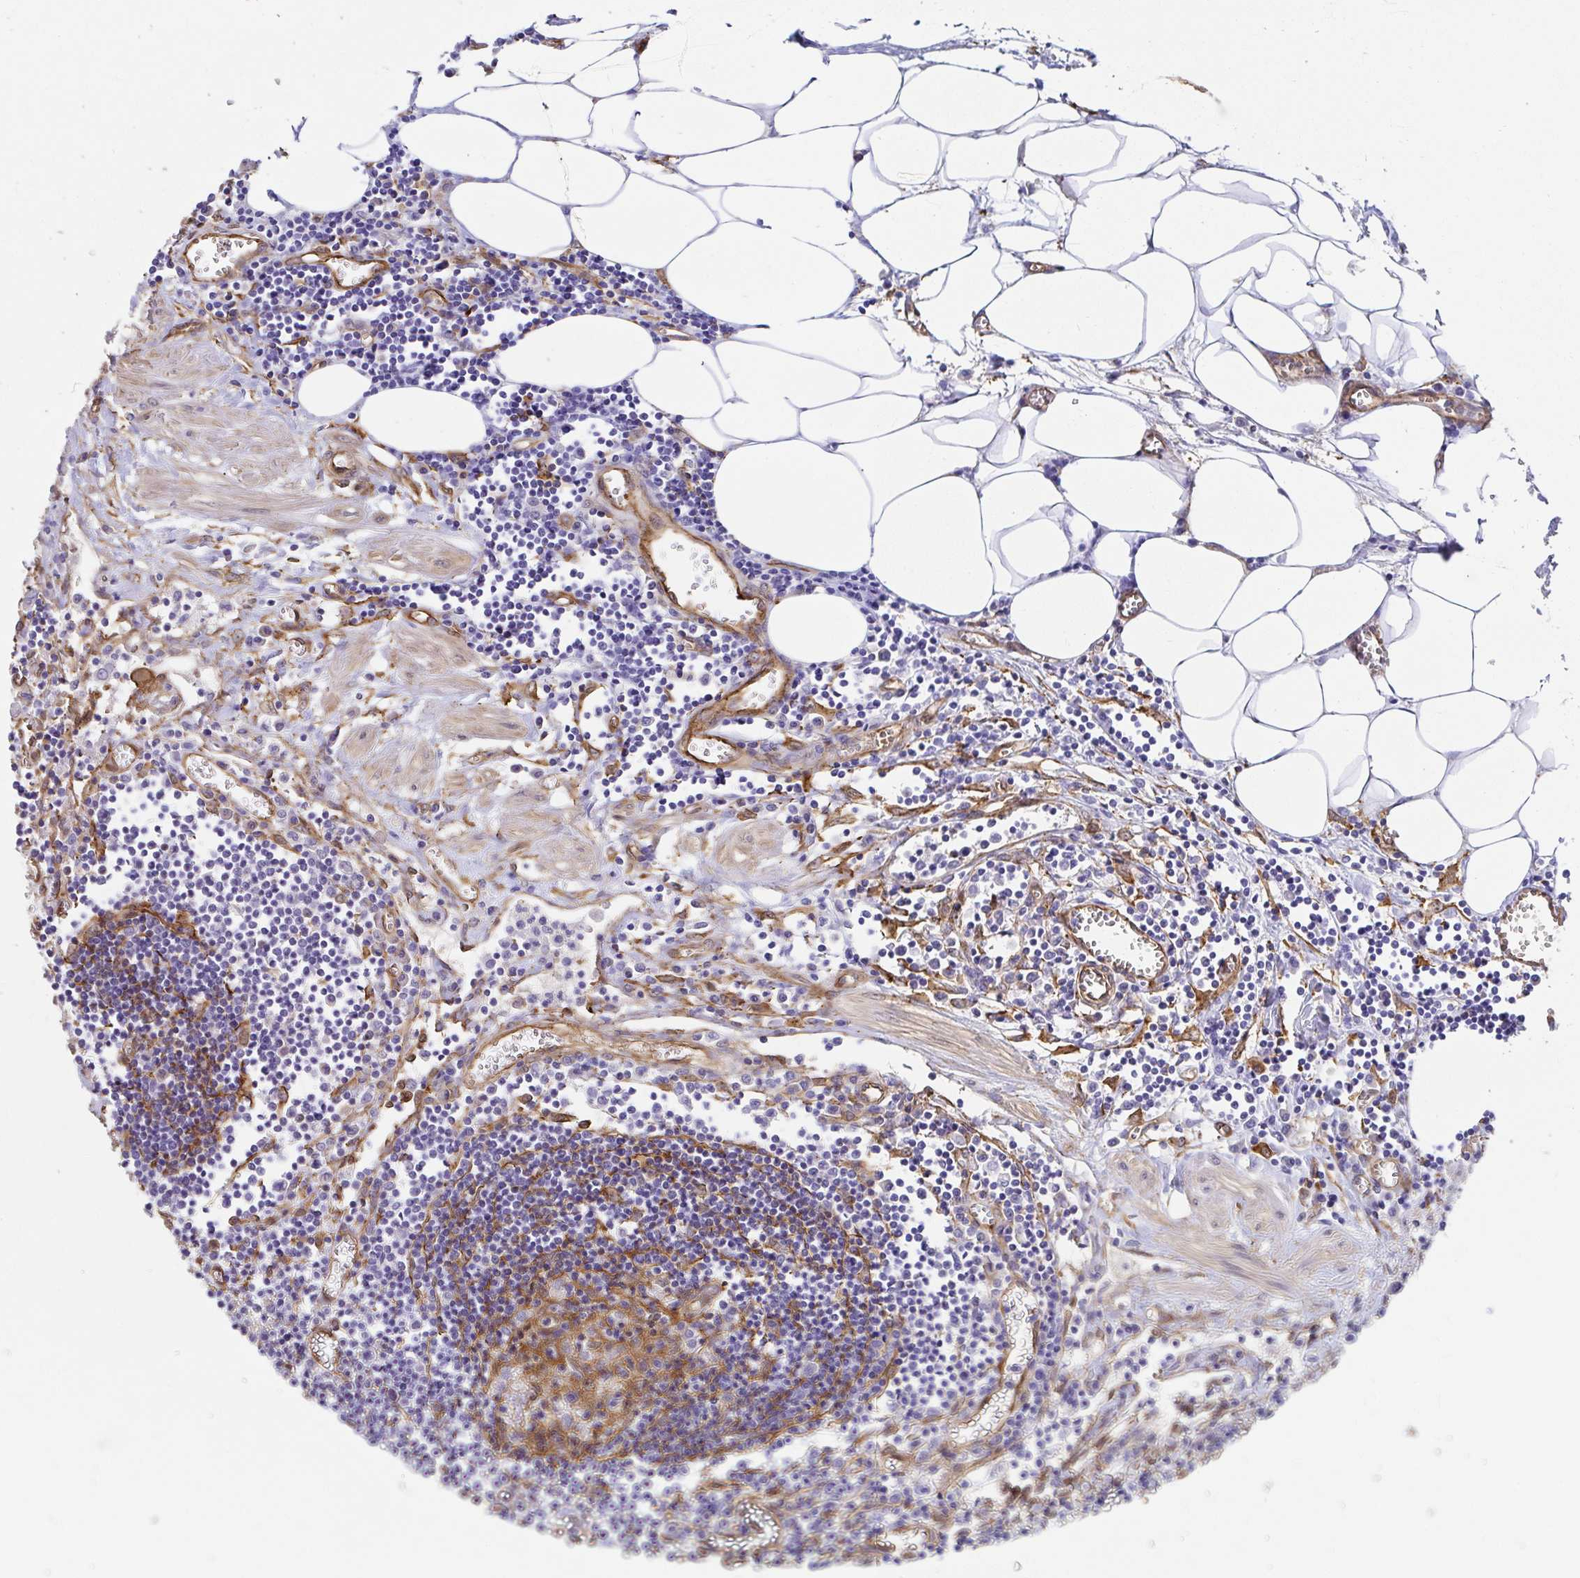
{"staining": {"intensity": "moderate", "quantity": ">75%", "location": "cytoplasmic/membranous"}, "tissue": "lymph node", "cell_type": "Germinal center cells", "image_type": "normal", "snomed": [{"axis": "morphology", "description": "Normal tissue, NOS"}, {"axis": "topography", "description": "Lymph node"}], "caption": "Normal lymph node demonstrates moderate cytoplasmic/membranous staining in approximately >75% of germinal center cells Nuclei are stained in blue..", "gene": "CTTN", "patient": {"sex": "male", "age": 66}}